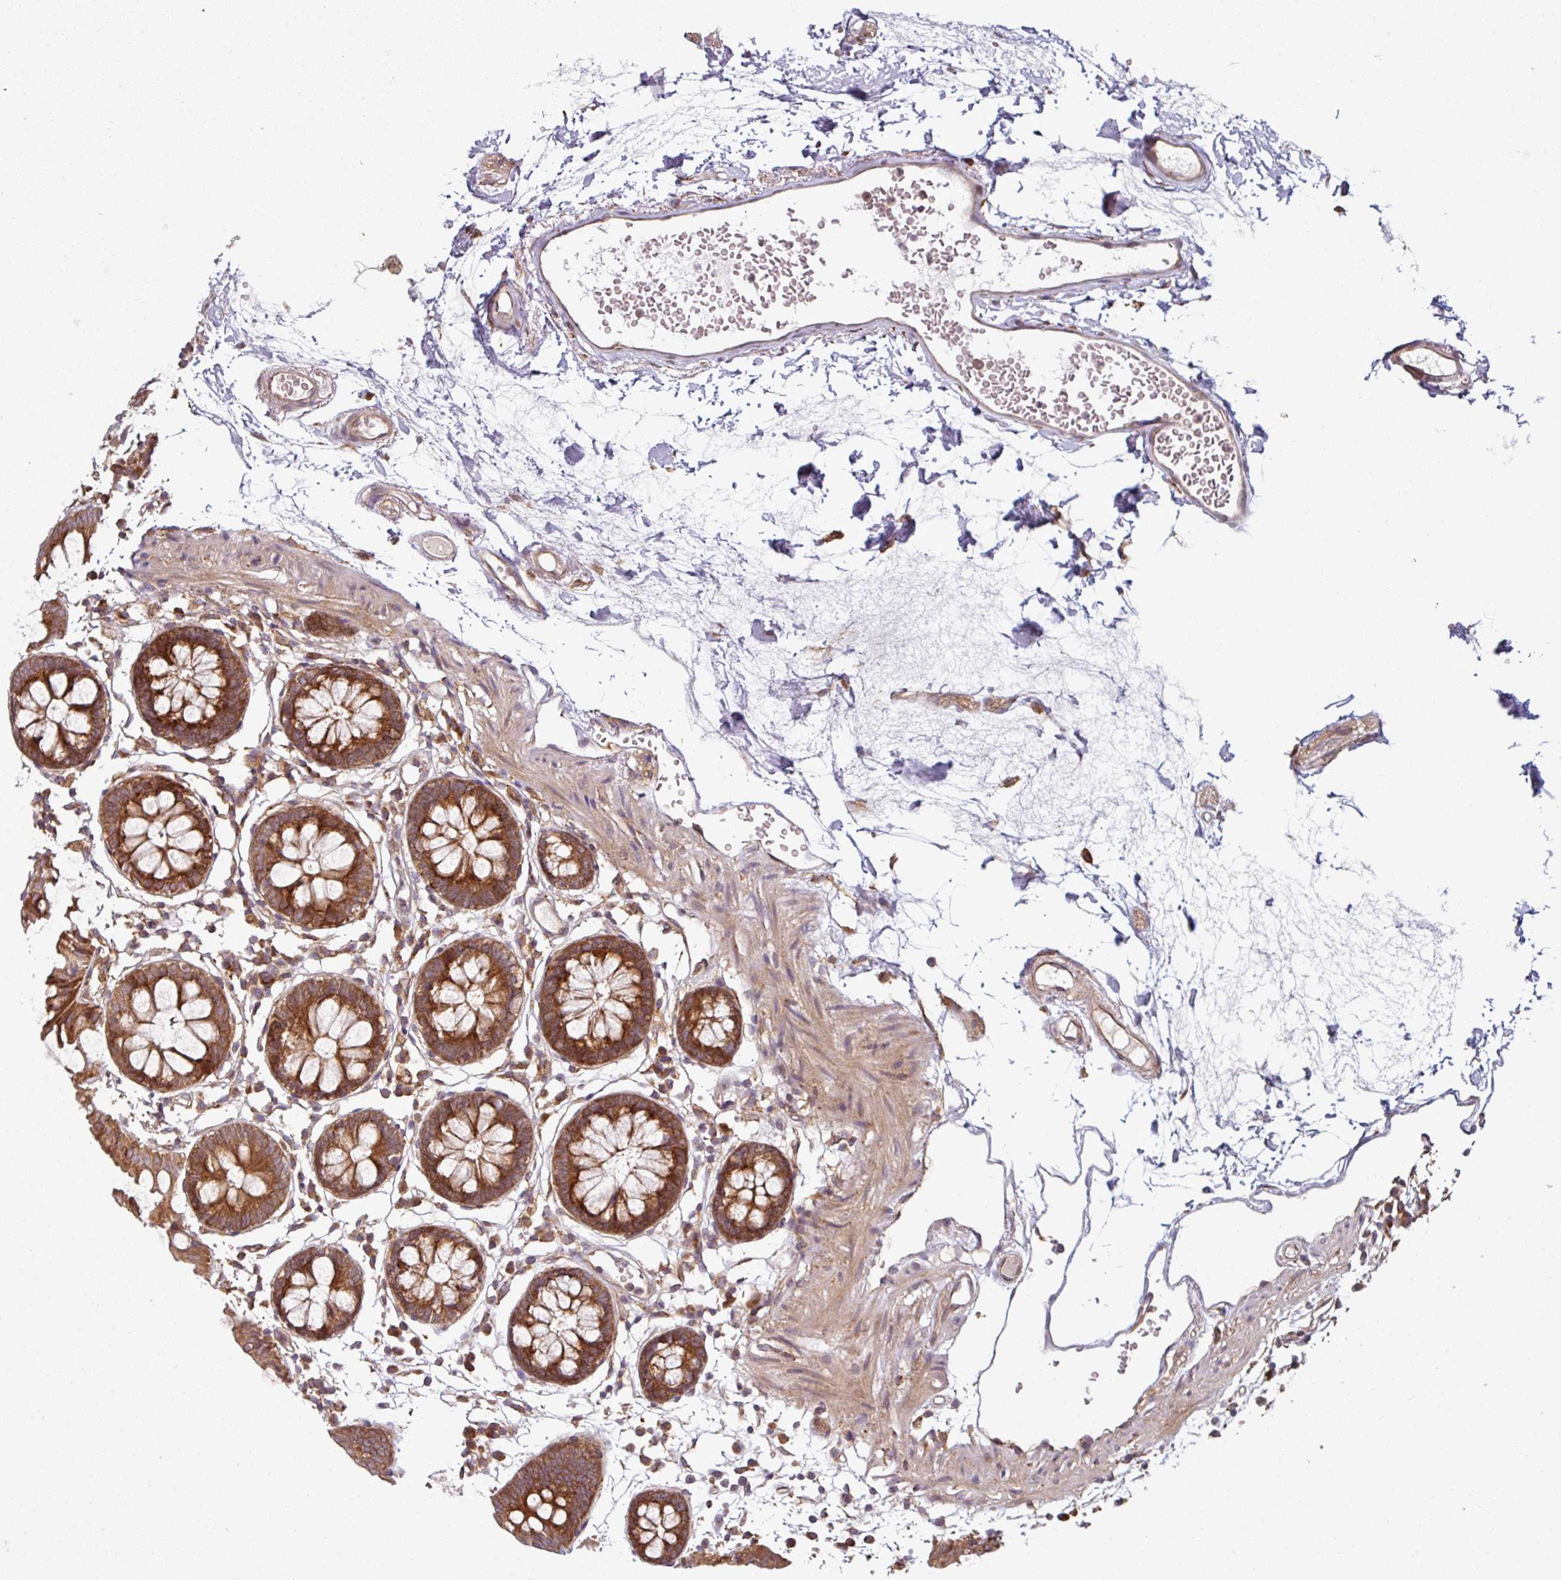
{"staining": {"intensity": "moderate", "quantity": ">75%", "location": "cytoplasmic/membranous"}, "tissue": "colon", "cell_type": "Endothelial cells", "image_type": "normal", "snomed": [{"axis": "morphology", "description": "Normal tissue, NOS"}, {"axis": "topography", "description": "Colon"}], "caption": "A brown stain highlights moderate cytoplasmic/membranous expression of a protein in endothelial cells of unremarkable human colon. (Stains: DAB (3,3'-diaminobenzidine) in brown, nuclei in blue, Microscopy: brightfield microscopy at high magnification).", "gene": "RAB5A", "patient": {"sex": "female", "age": 84}}